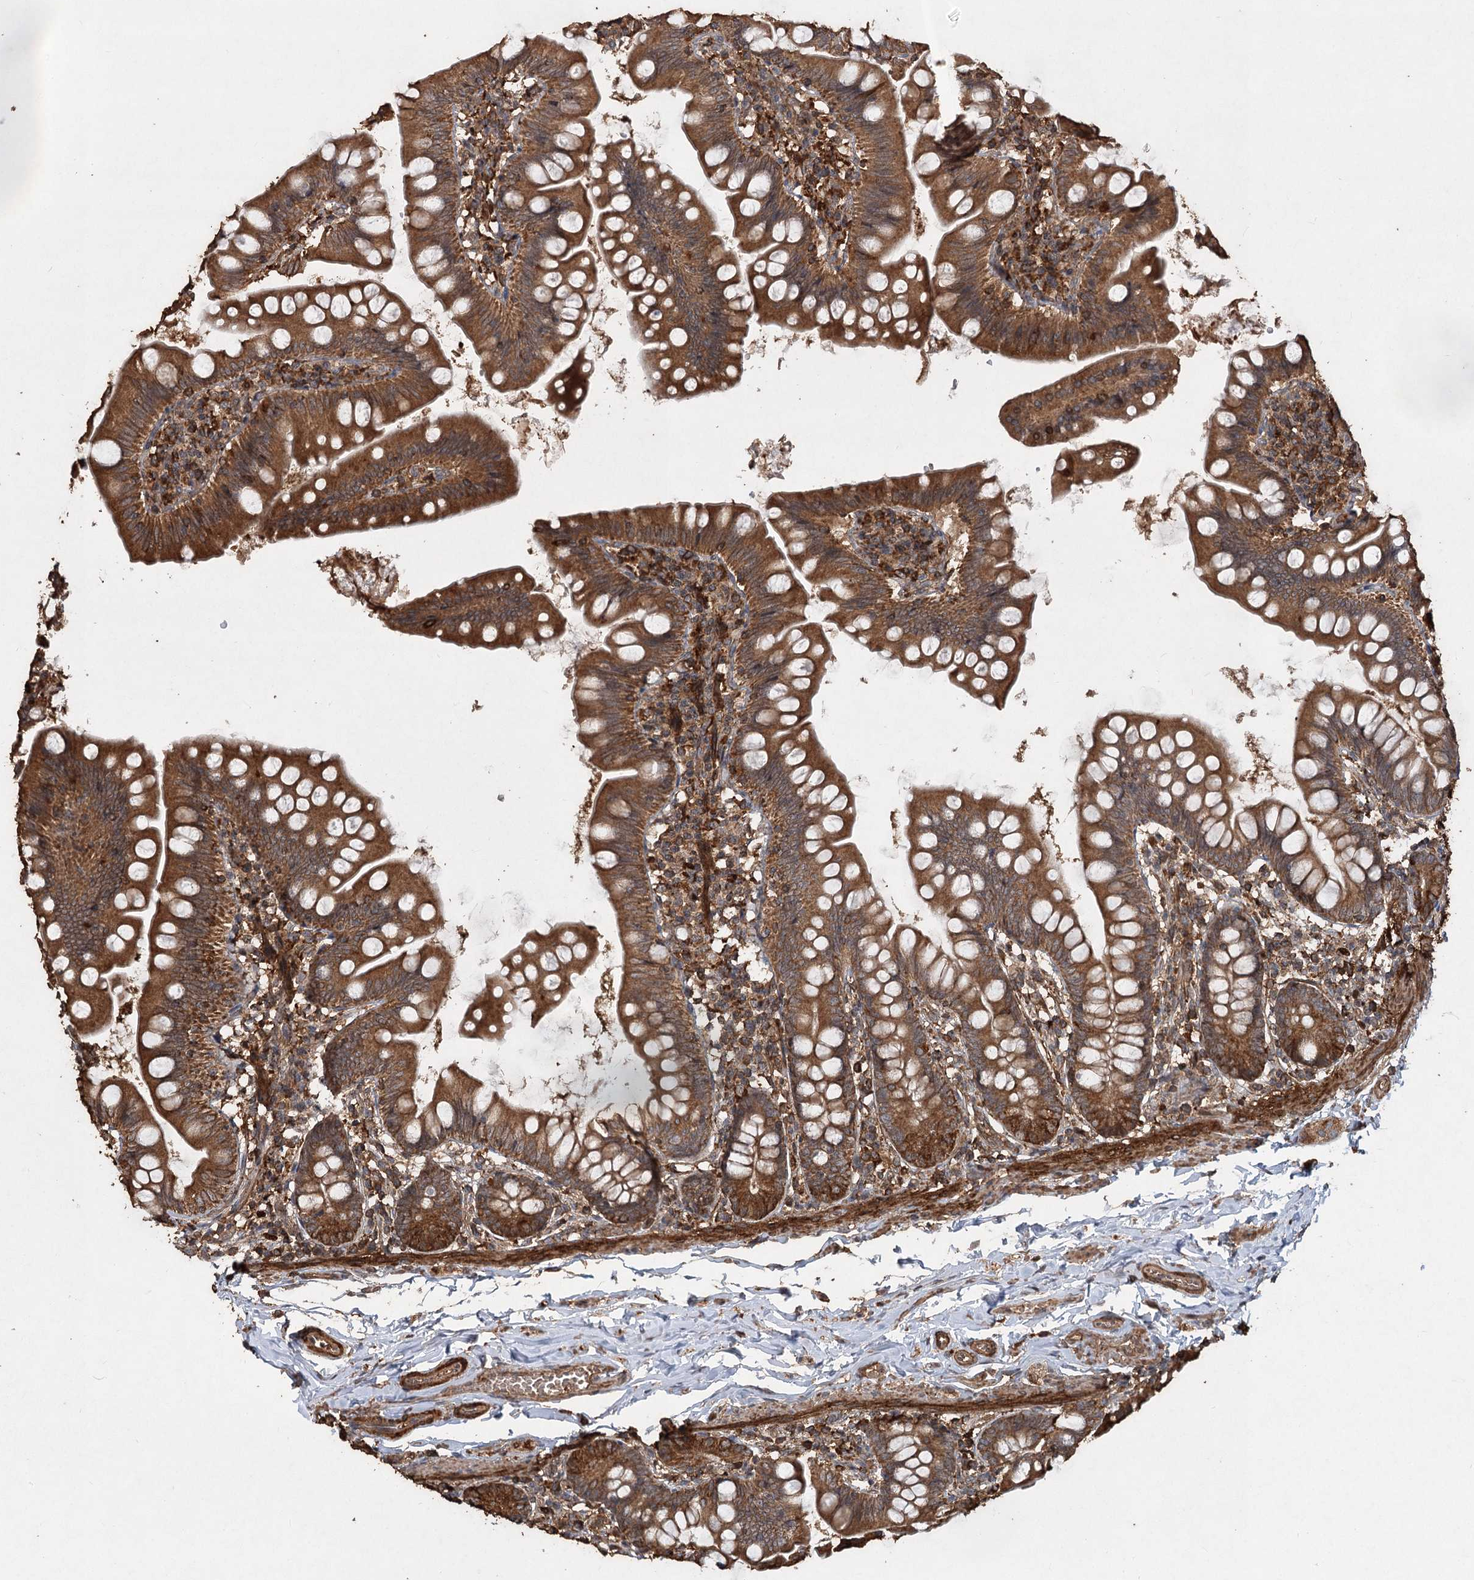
{"staining": {"intensity": "strong", "quantity": ">75%", "location": "cytoplasmic/membranous"}, "tissue": "small intestine", "cell_type": "Glandular cells", "image_type": "normal", "snomed": [{"axis": "morphology", "description": "Normal tissue, NOS"}, {"axis": "topography", "description": "Small intestine"}], "caption": "This histopathology image displays IHC staining of unremarkable small intestine, with high strong cytoplasmic/membranous expression in about >75% of glandular cells.", "gene": "PIK3C2A", "patient": {"sex": "male", "age": 7}}